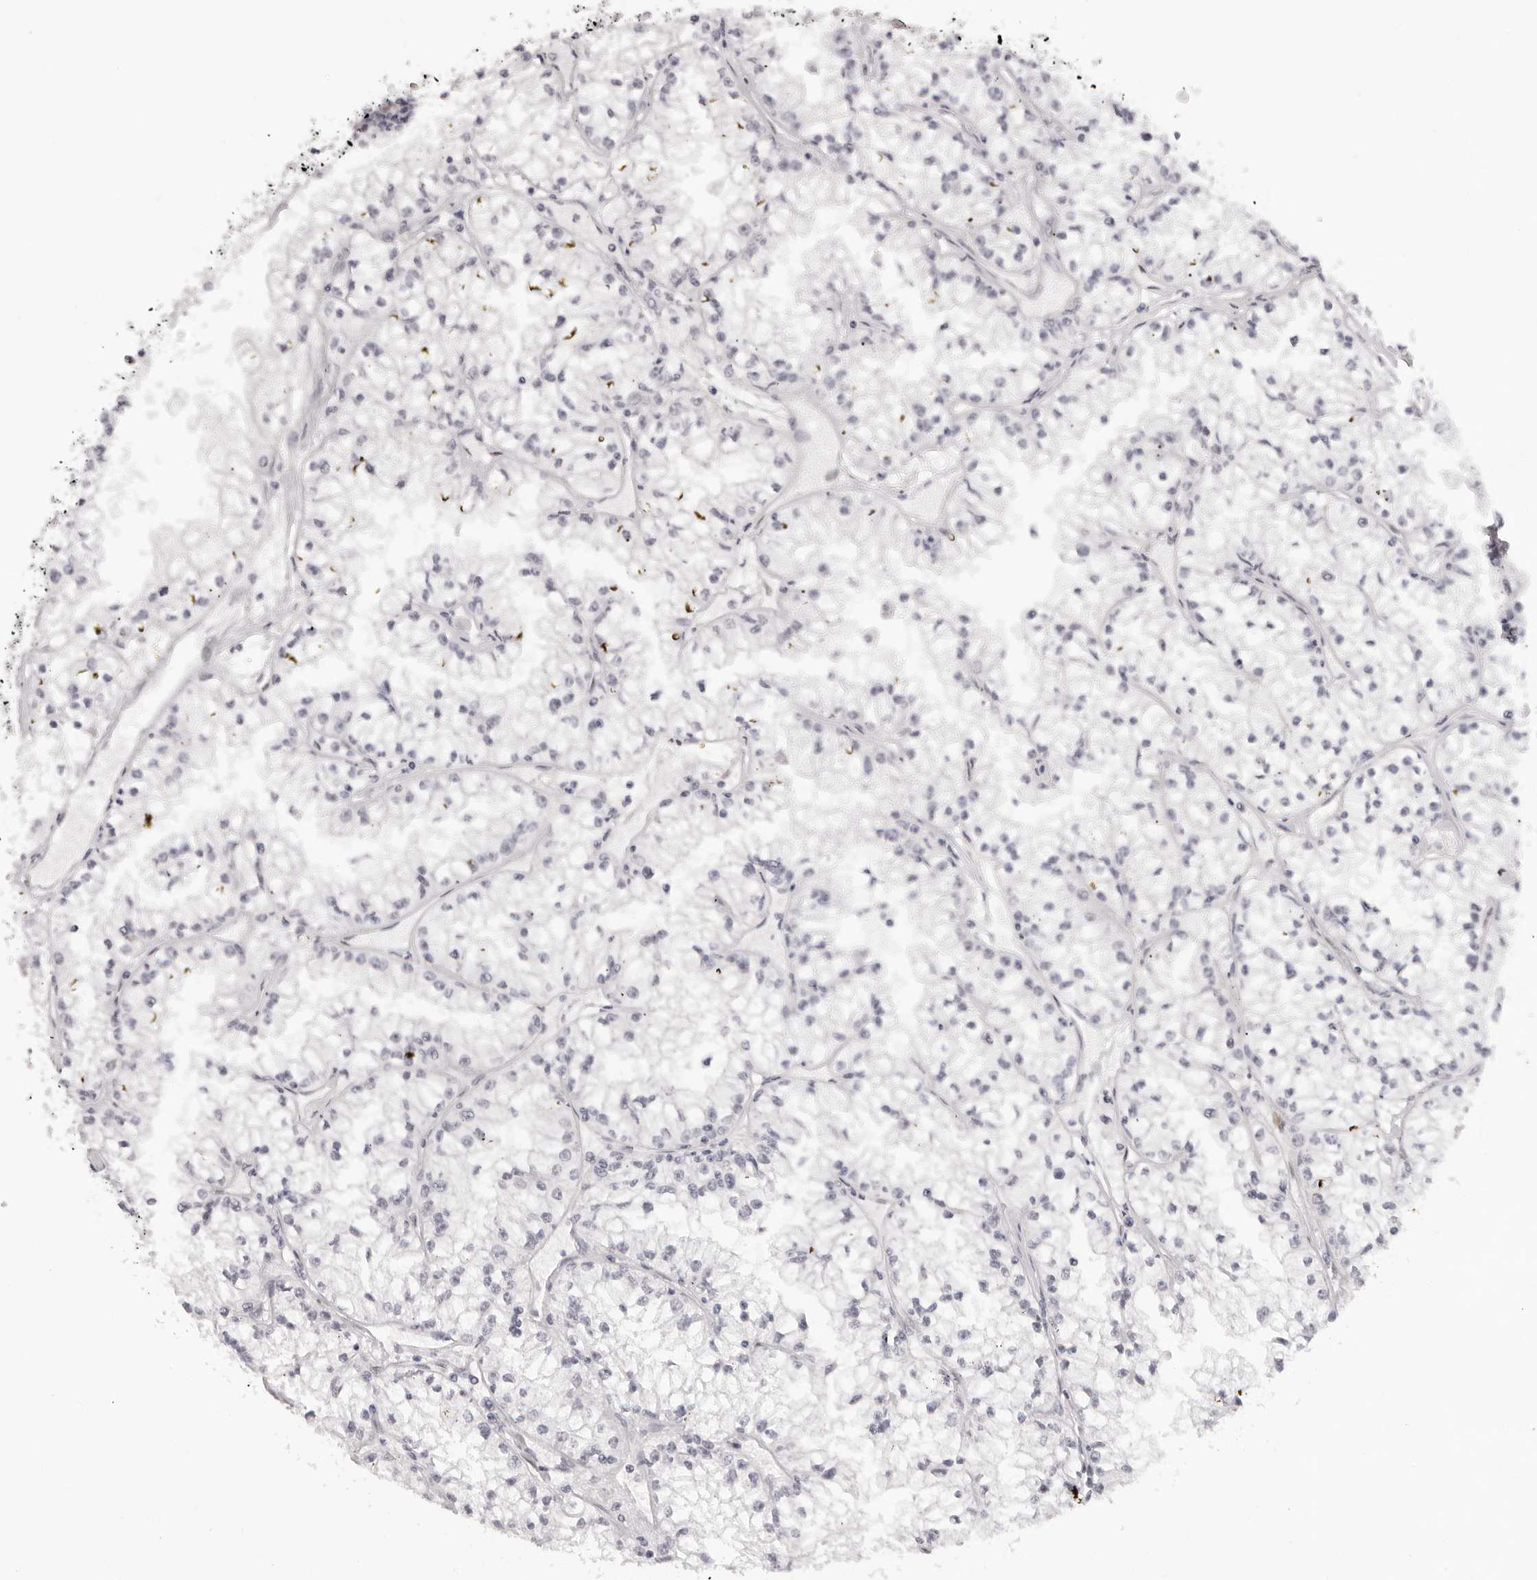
{"staining": {"intensity": "negative", "quantity": "none", "location": "none"}, "tissue": "renal cancer", "cell_type": "Tumor cells", "image_type": "cancer", "snomed": [{"axis": "morphology", "description": "Adenocarcinoma, NOS"}, {"axis": "topography", "description": "Kidney"}], "caption": "There is no significant positivity in tumor cells of adenocarcinoma (renal).", "gene": "MAFK", "patient": {"sex": "male", "age": 56}}